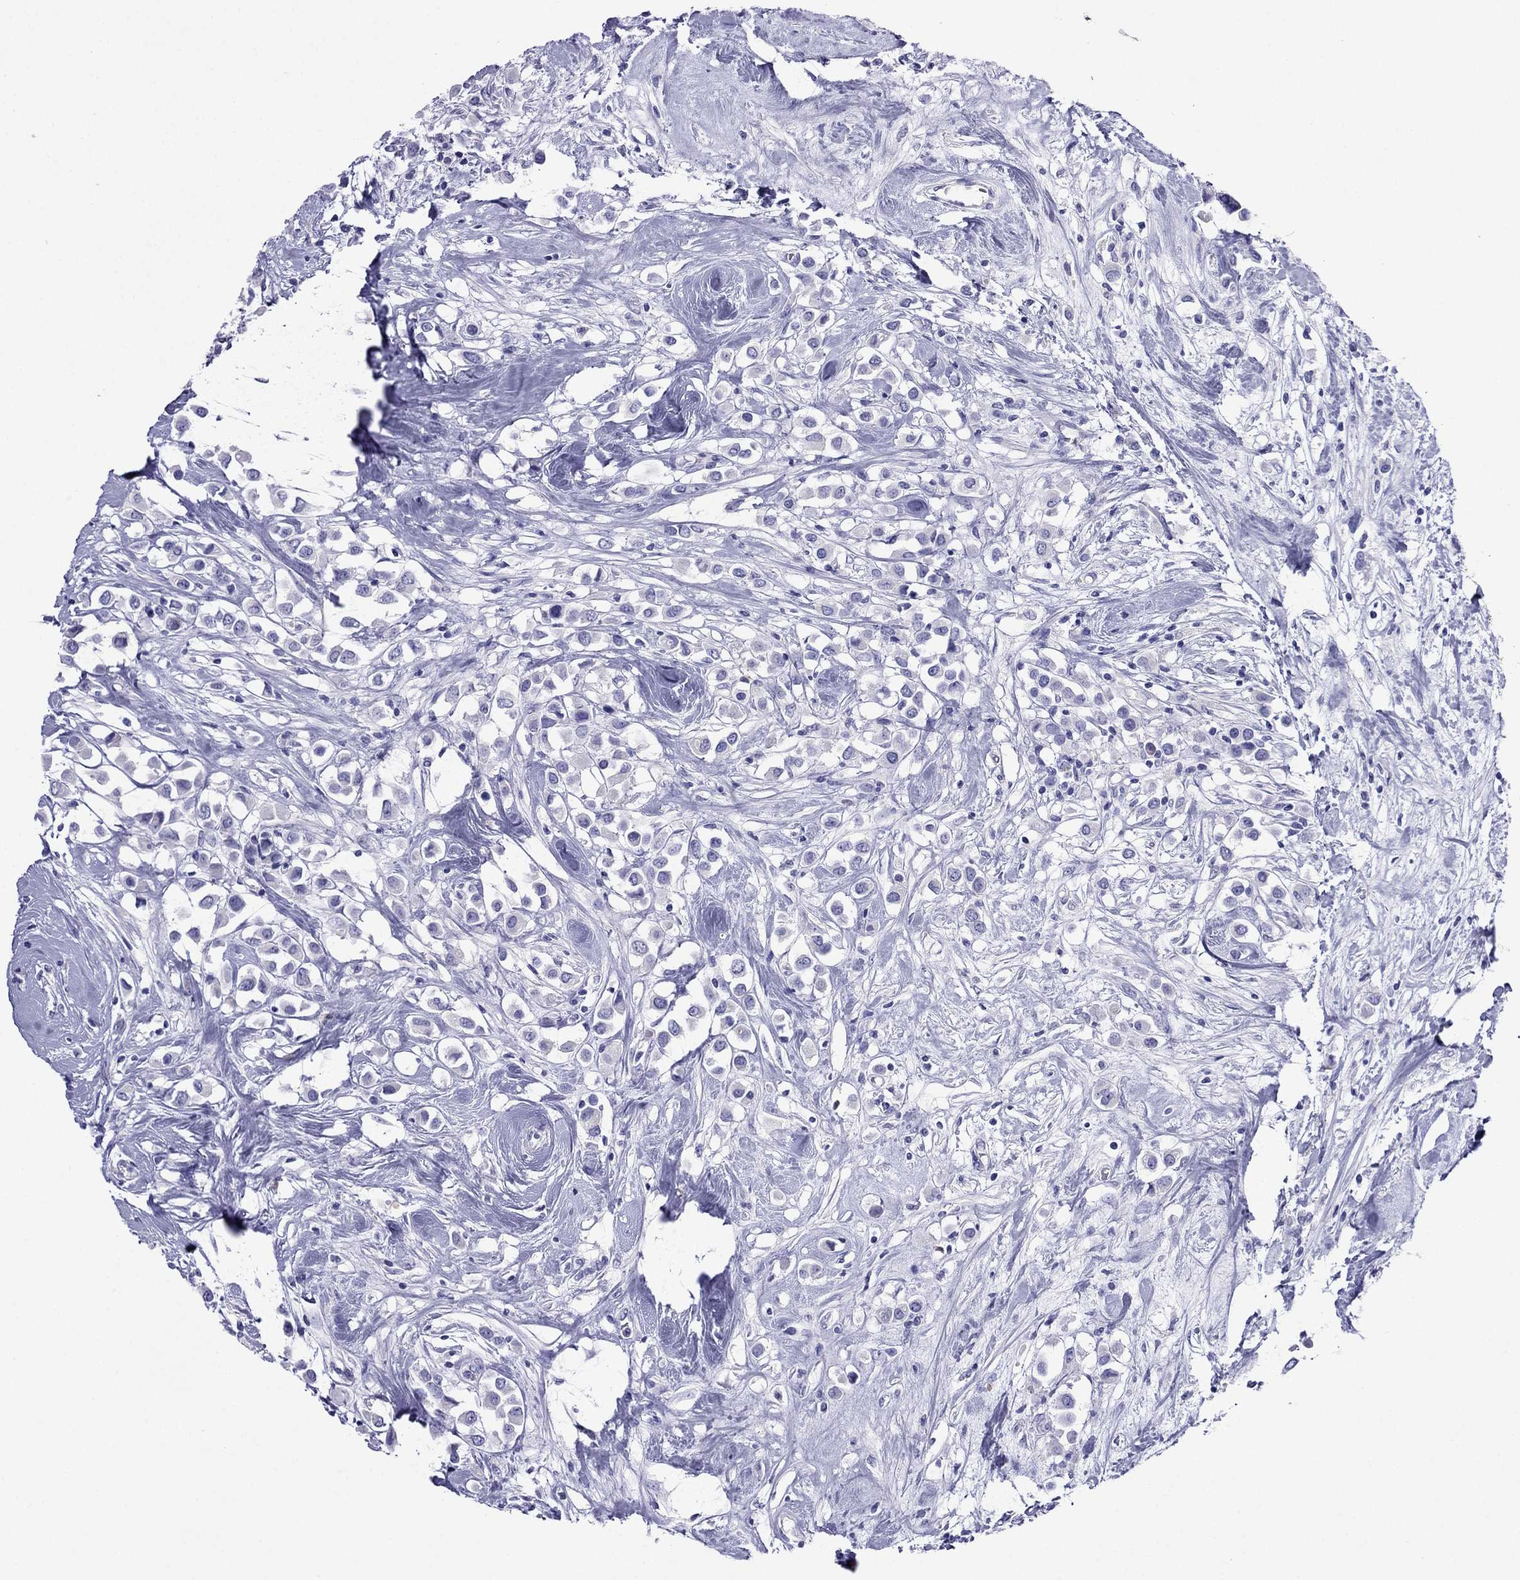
{"staining": {"intensity": "negative", "quantity": "none", "location": "none"}, "tissue": "breast cancer", "cell_type": "Tumor cells", "image_type": "cancer", "snomed": [{"axis": "morphology", "description": "Duct carcinoma"}, {"axis": "topography", "description": "Breast"}], "caption": "There is no significant expression in tumor cells of breast cancer.", "gene": "PCDHA6", "patient": {"sex": "female", "age": 61}}